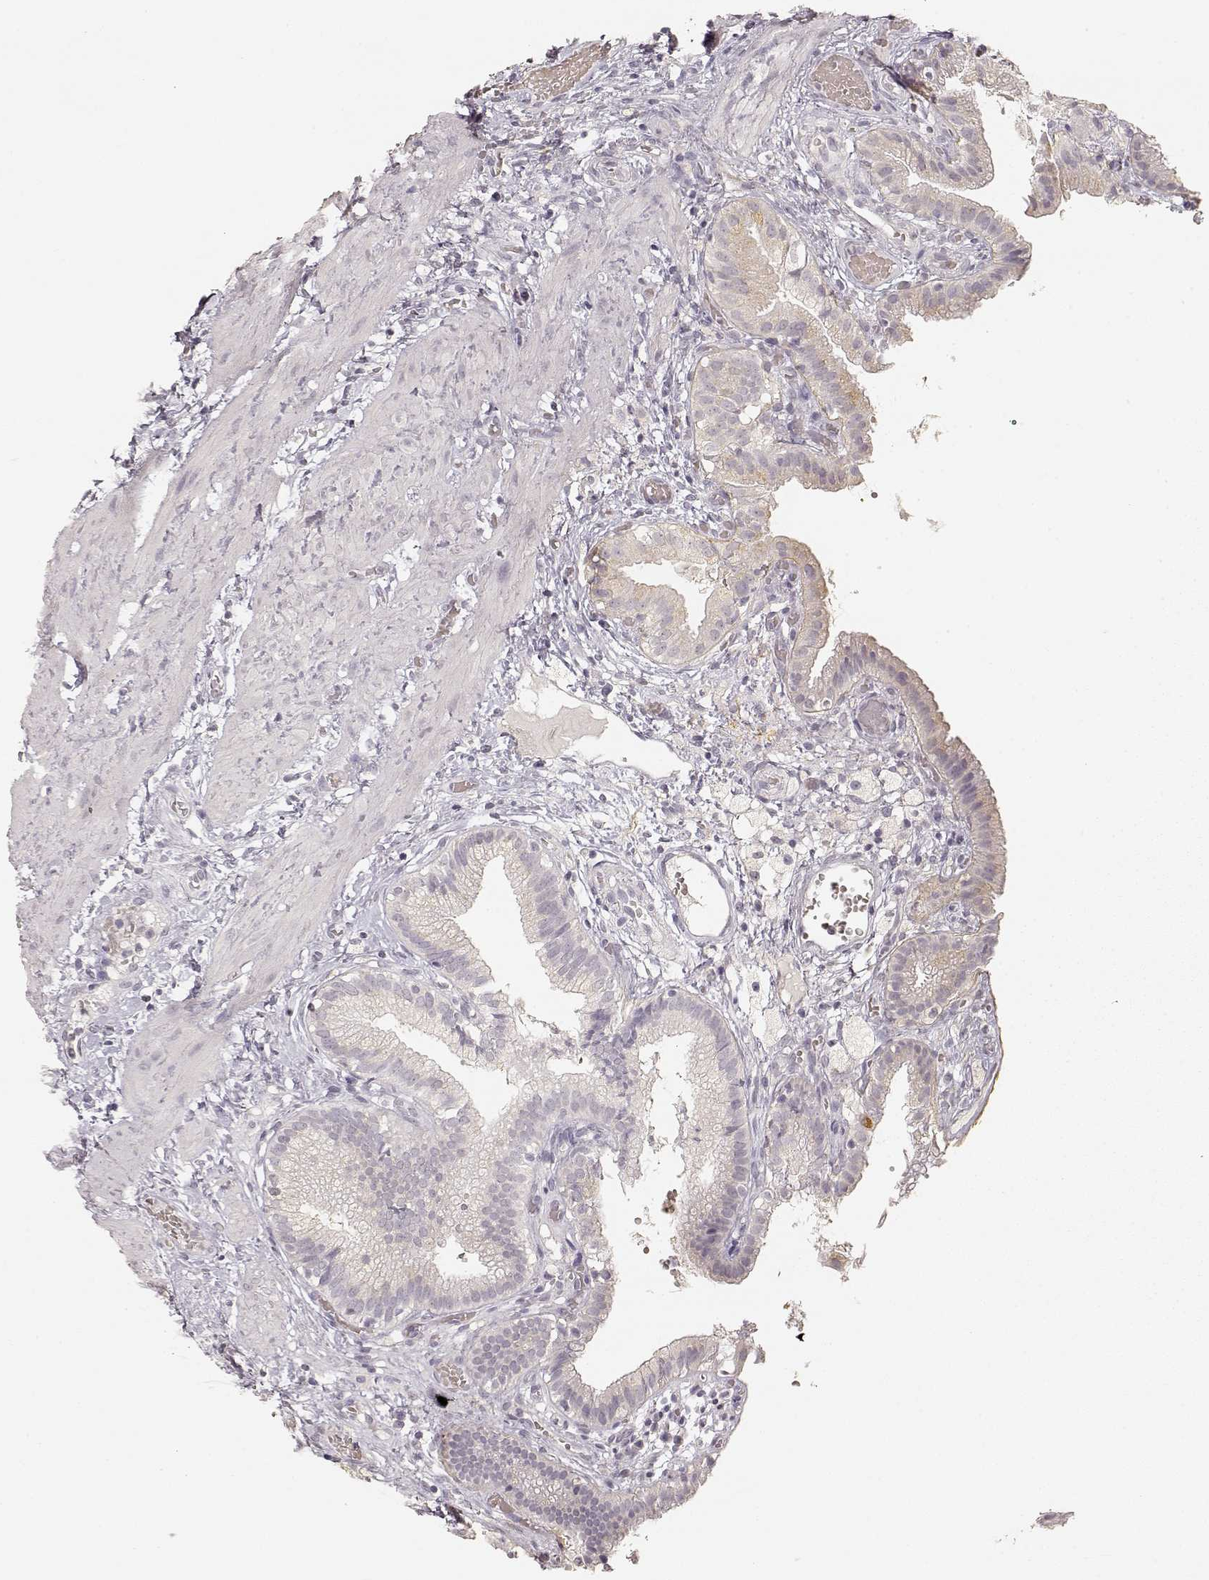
{"staining": {"intensity": "negative", "quantity": "none", "location": "none"}, "tissue": "gallbladder", "cell_type": "Glandular cells", "image_type": "normal", "snomed": [{"axis": "morphology", "description": "Normal tissue, NOS"}, {"axis": "topography", "description": "Gallbladder"}], "caption": "Gallbladder stained for a protein using IHC shows no positivity glandular cells.", "gene": "LAMC2", "patient": {"sex": "female", "age": 24}}